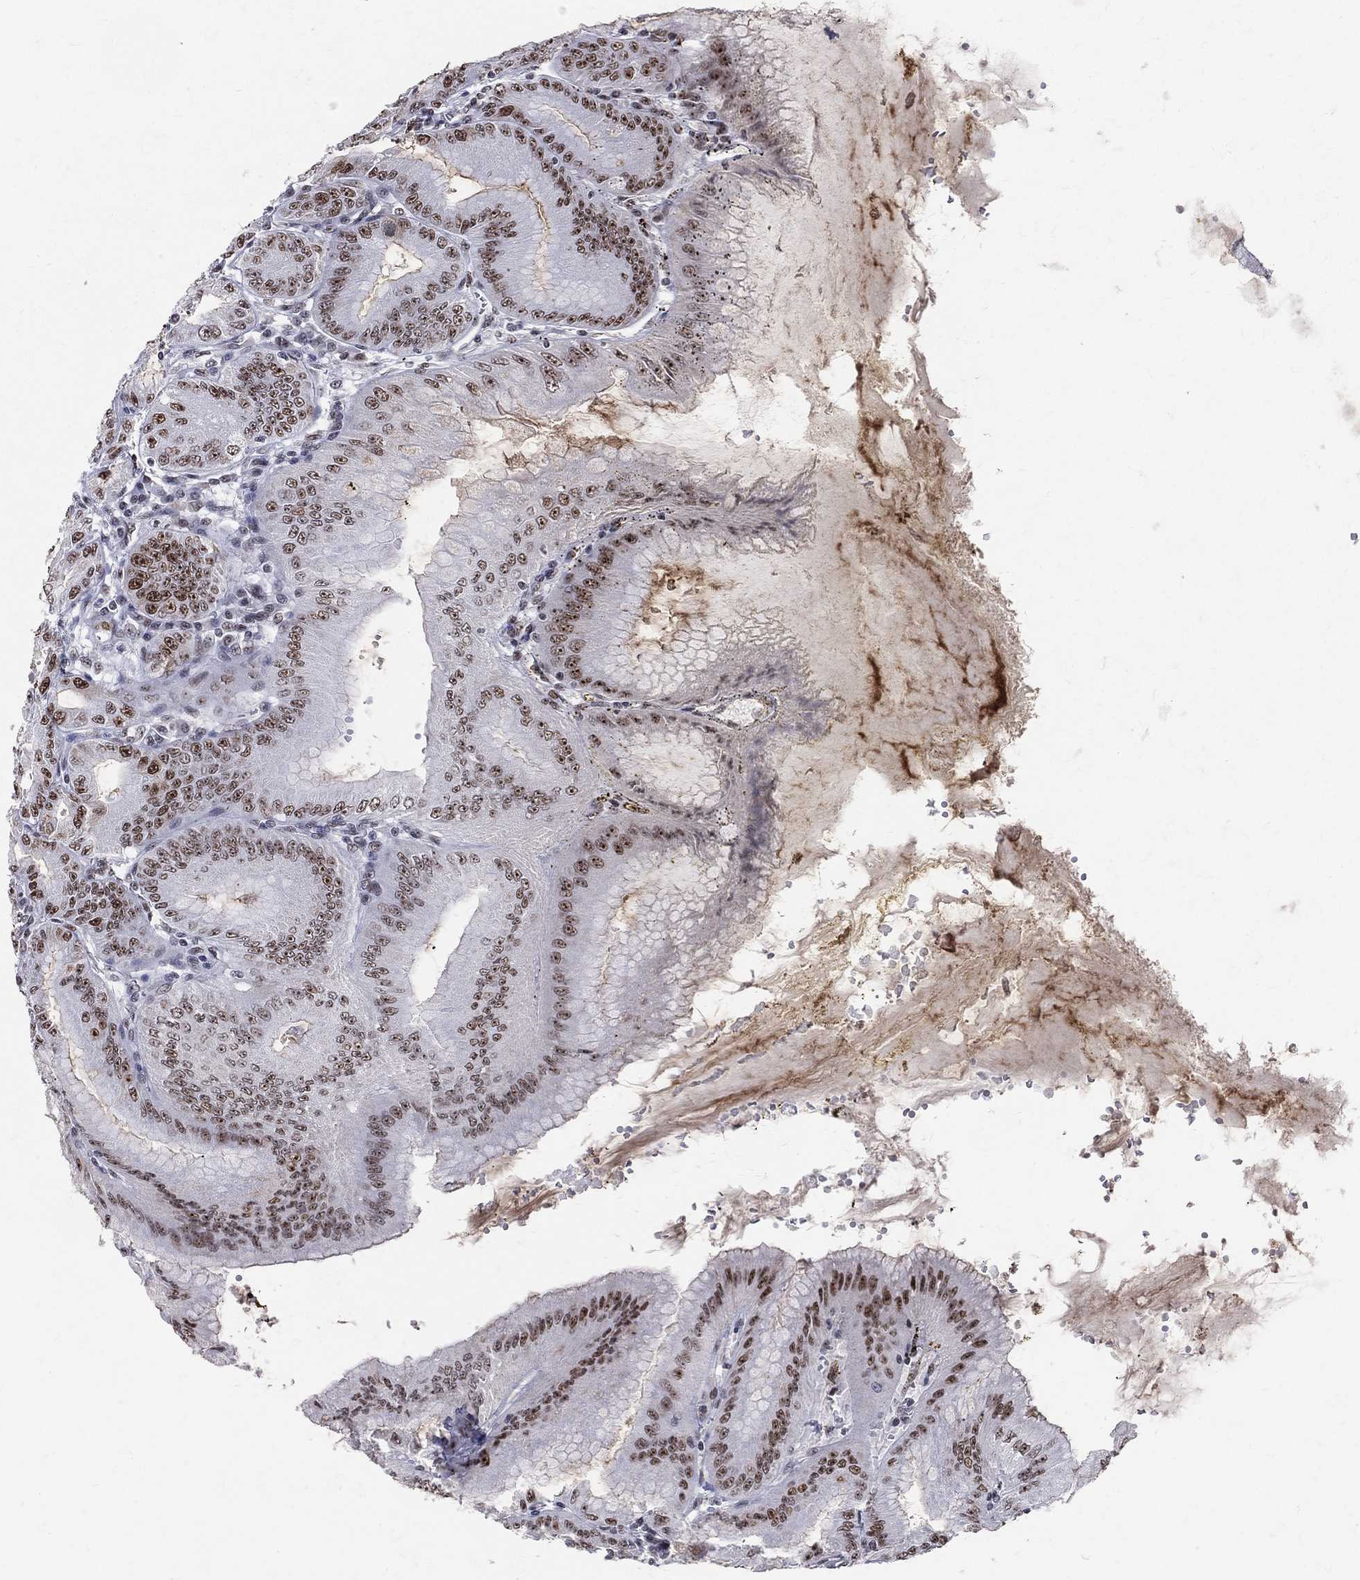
{"staining": {"intensity": "strong", "quantity": ">75%", "location": "nuclear"}, "tissue": "stomach", "cell_type": "Glandular cells", "image_type": "normal", "snomed": [{"axis": "morphology", "description": "Normal tissue, NOS"}, {"axis": "topography", "description": "Stomach"}], "caption": "This image reveals normal stomach stained with immunohistochemistry (IHC) to label a protein in brown. The nuclear of glandular cells show strong positivity for the protein. Nuclei are counter-stained blue.", "gene": "CDK7", "patient": {"sex": "male", "age": 71}}